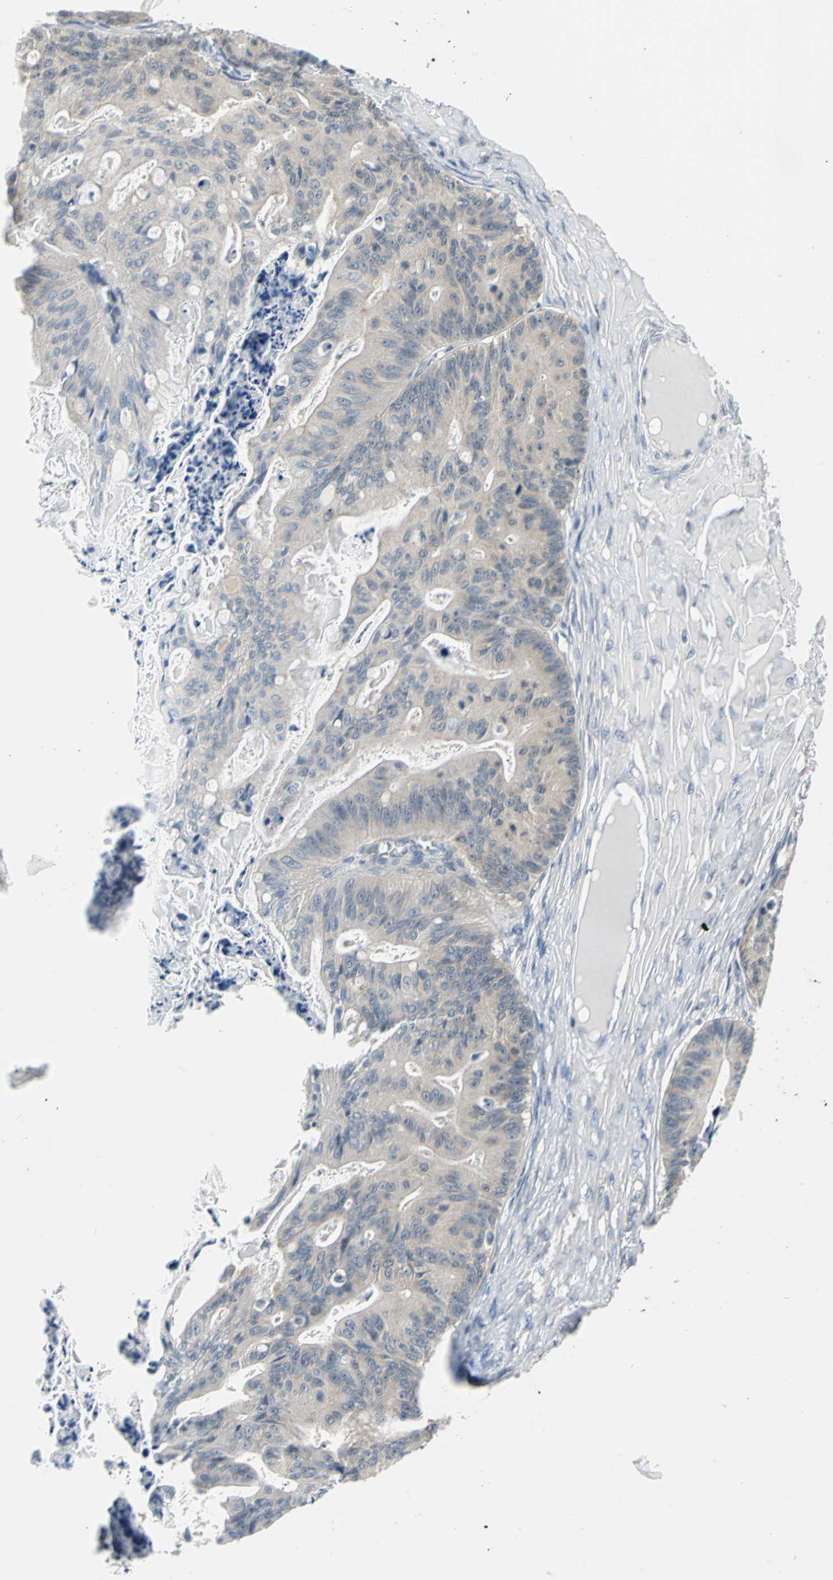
{"staining": {"intensity": "weak", "quantity": ">75%", "location": "cytoplasmic/membranous"}, "tissue": "ovarian cancer", "cell_type": "Tumor cells", "image_type": "cancer", "snomed": [{"axis": "morphology", "description": "Cystadenocarcinoma, mucinous, NOS"}, {"axis": "topography", "description": "Ovary"}], "caption": "Brown immunohistochemical staining in human ovarian mucinous cystadenocarcinoma demonstrates weak cytoplasmic/membranous staining in about >75% of tumor cells.", "gene": "ZNF415", "patient": {"sex": "female", "age": 36}}